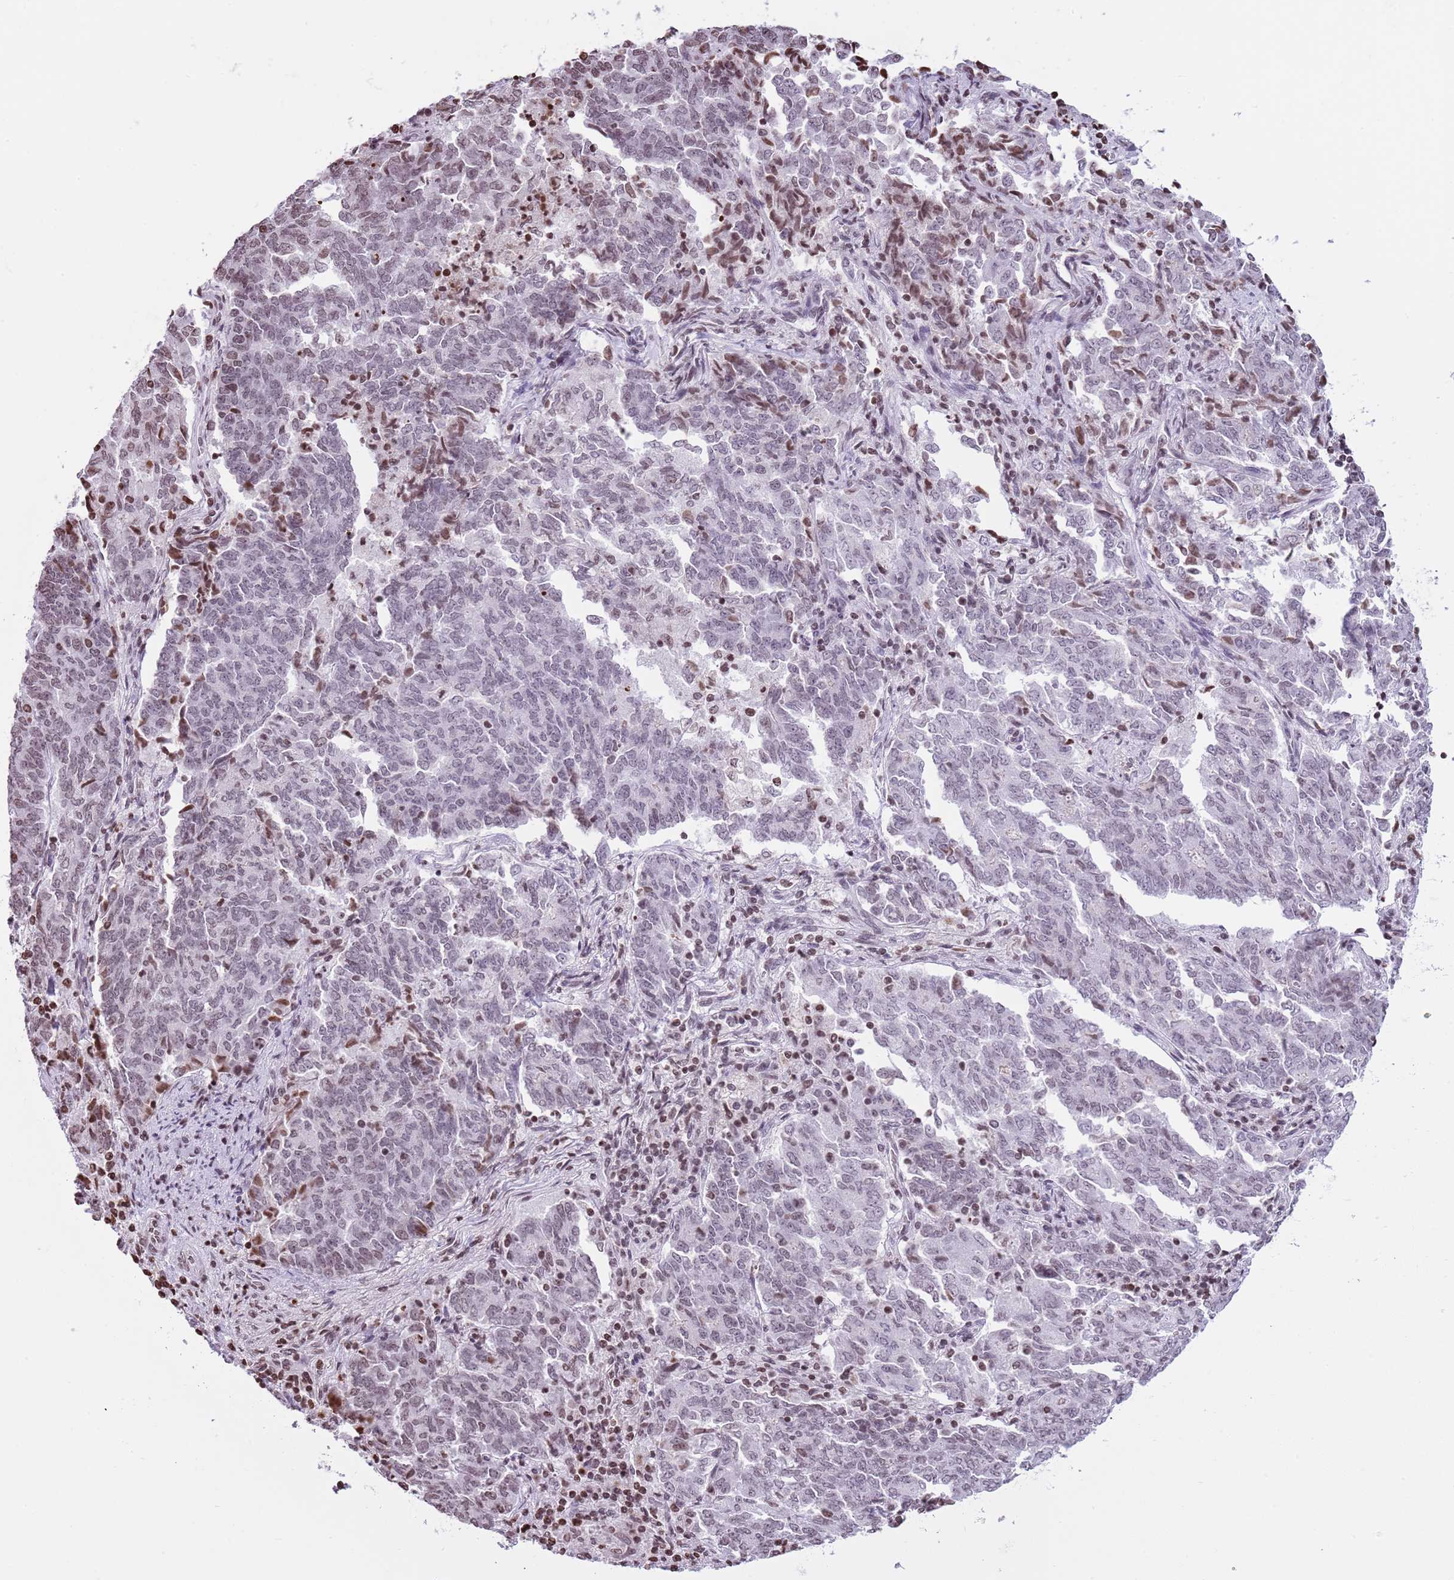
{"staining": {"intensity": "weak", "quantity": "<25%", "location": "nuclear"}, "tissue": "endometrial cancer", "cell_type": "Tumor cells", "image_type": "cancer", "snomed": [{"axis": "morphology", "description": "Adenocarcinoma, NOS"}, {"axis": "topography", "description": "Endometrium"}], "caption": "Immunohistochemical staining of human adenocarcinoma (endometrial) demonstrates no significant expression in tumor cells. Brightfield microscopy of immunohistochemistry stained with DAB (3,3'-diaminobenzidine) (brown) and hematoxylin (blue), captured at high magnification.", "gene": "KPNA3", "patient": {"sex": "female", "age": 80}}